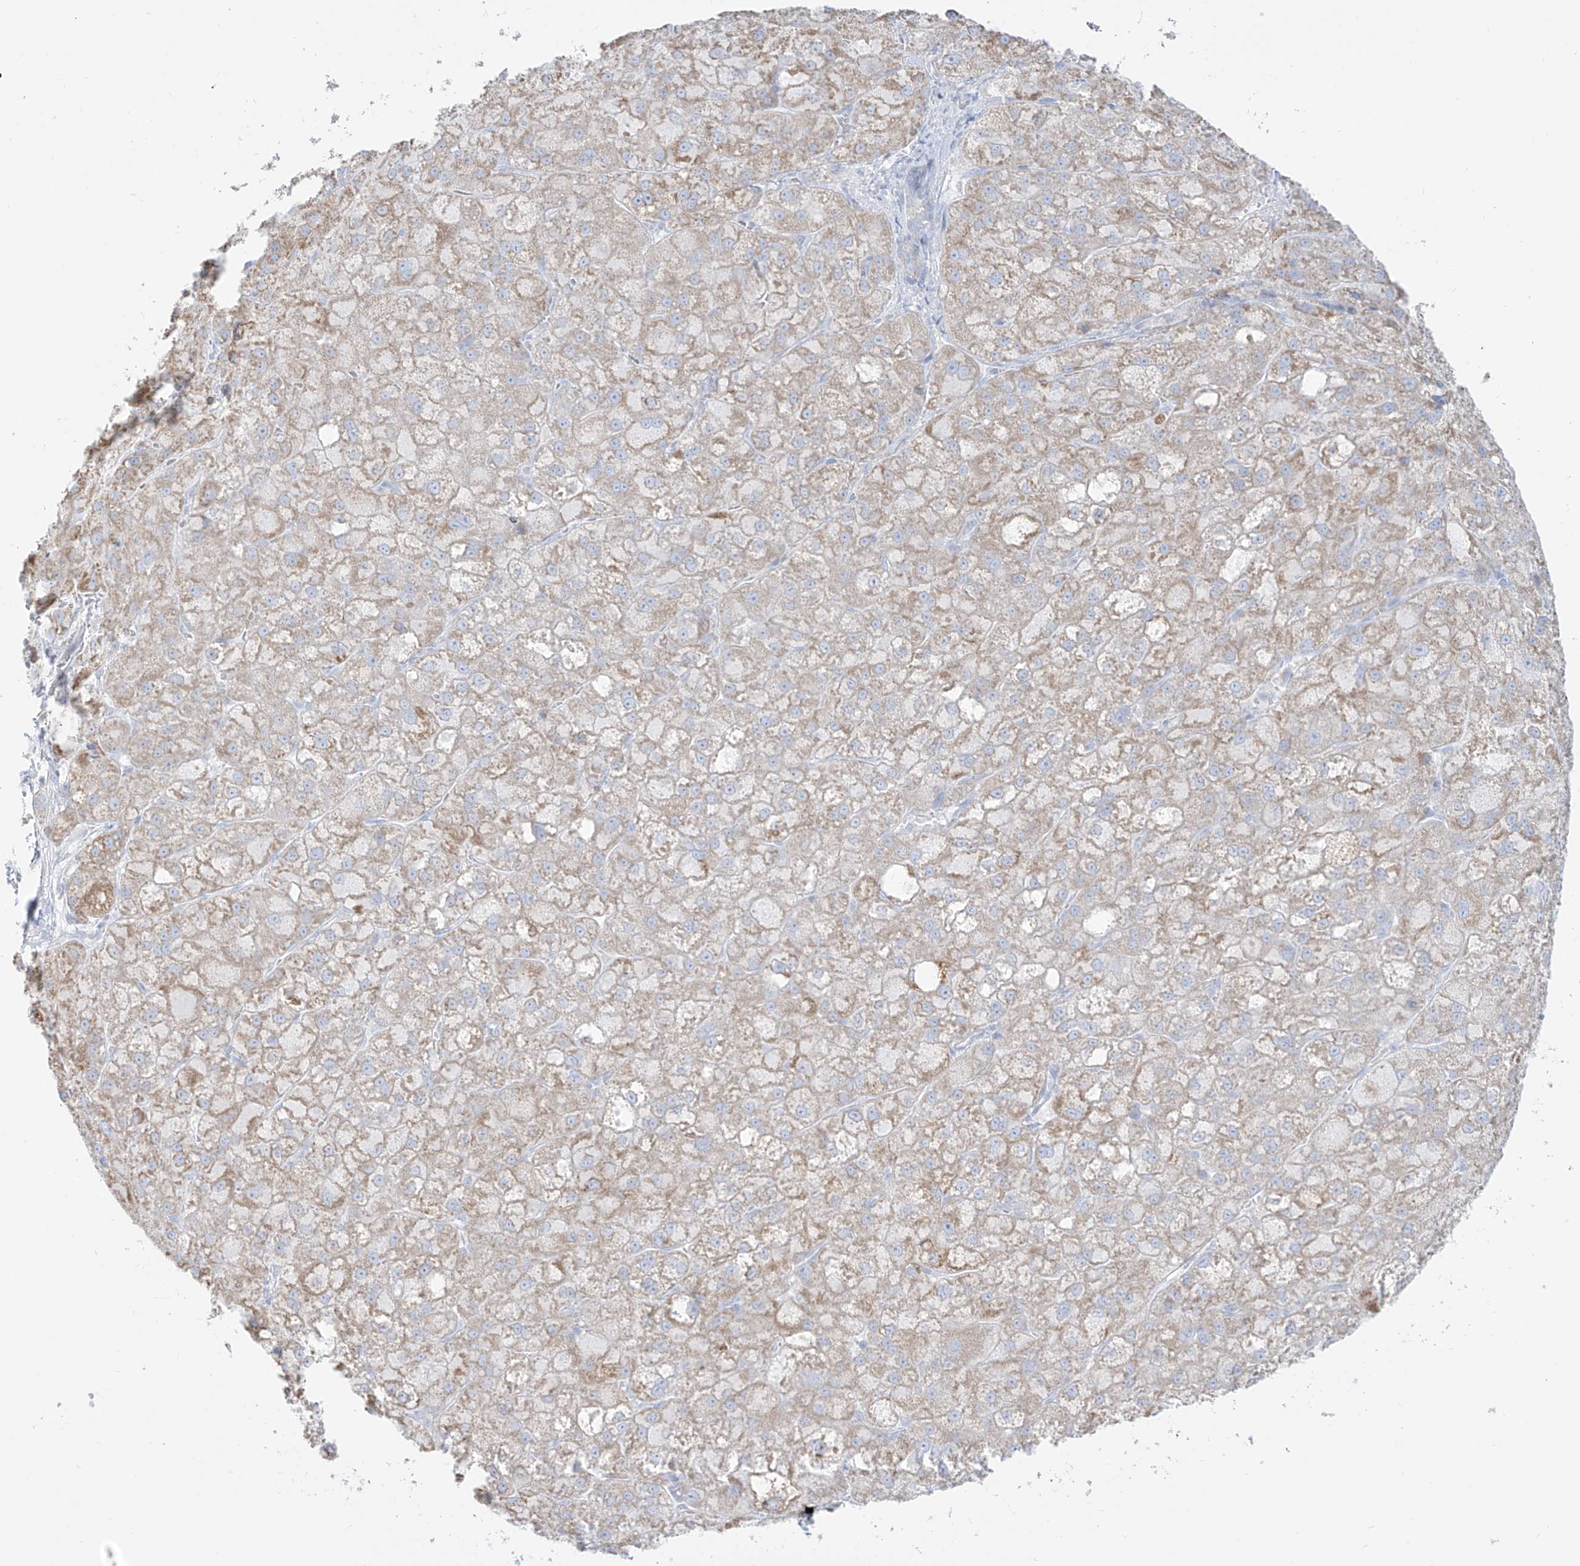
{"staining": {"intensity": "weak", "quantity": "25%-75%", "location": "cytoplasmic/membranous"}, "tissue": "liver cancer", "cell_type": "Tumor cells", "image_type": "cancer", "snomed": [{"axis": "morphology", "description": "Carcinoma, Hepatocellular, NOS"}, {"axis": "topography", "description": "Liver"}], "caption": "Protein staining demonstrates weak cytoplasmic/membranous staining in about 25%-75% of tumor cells in liver cancer.", "gene": "SLC26A3", "patient": {"sex": "male", "age": 57}}